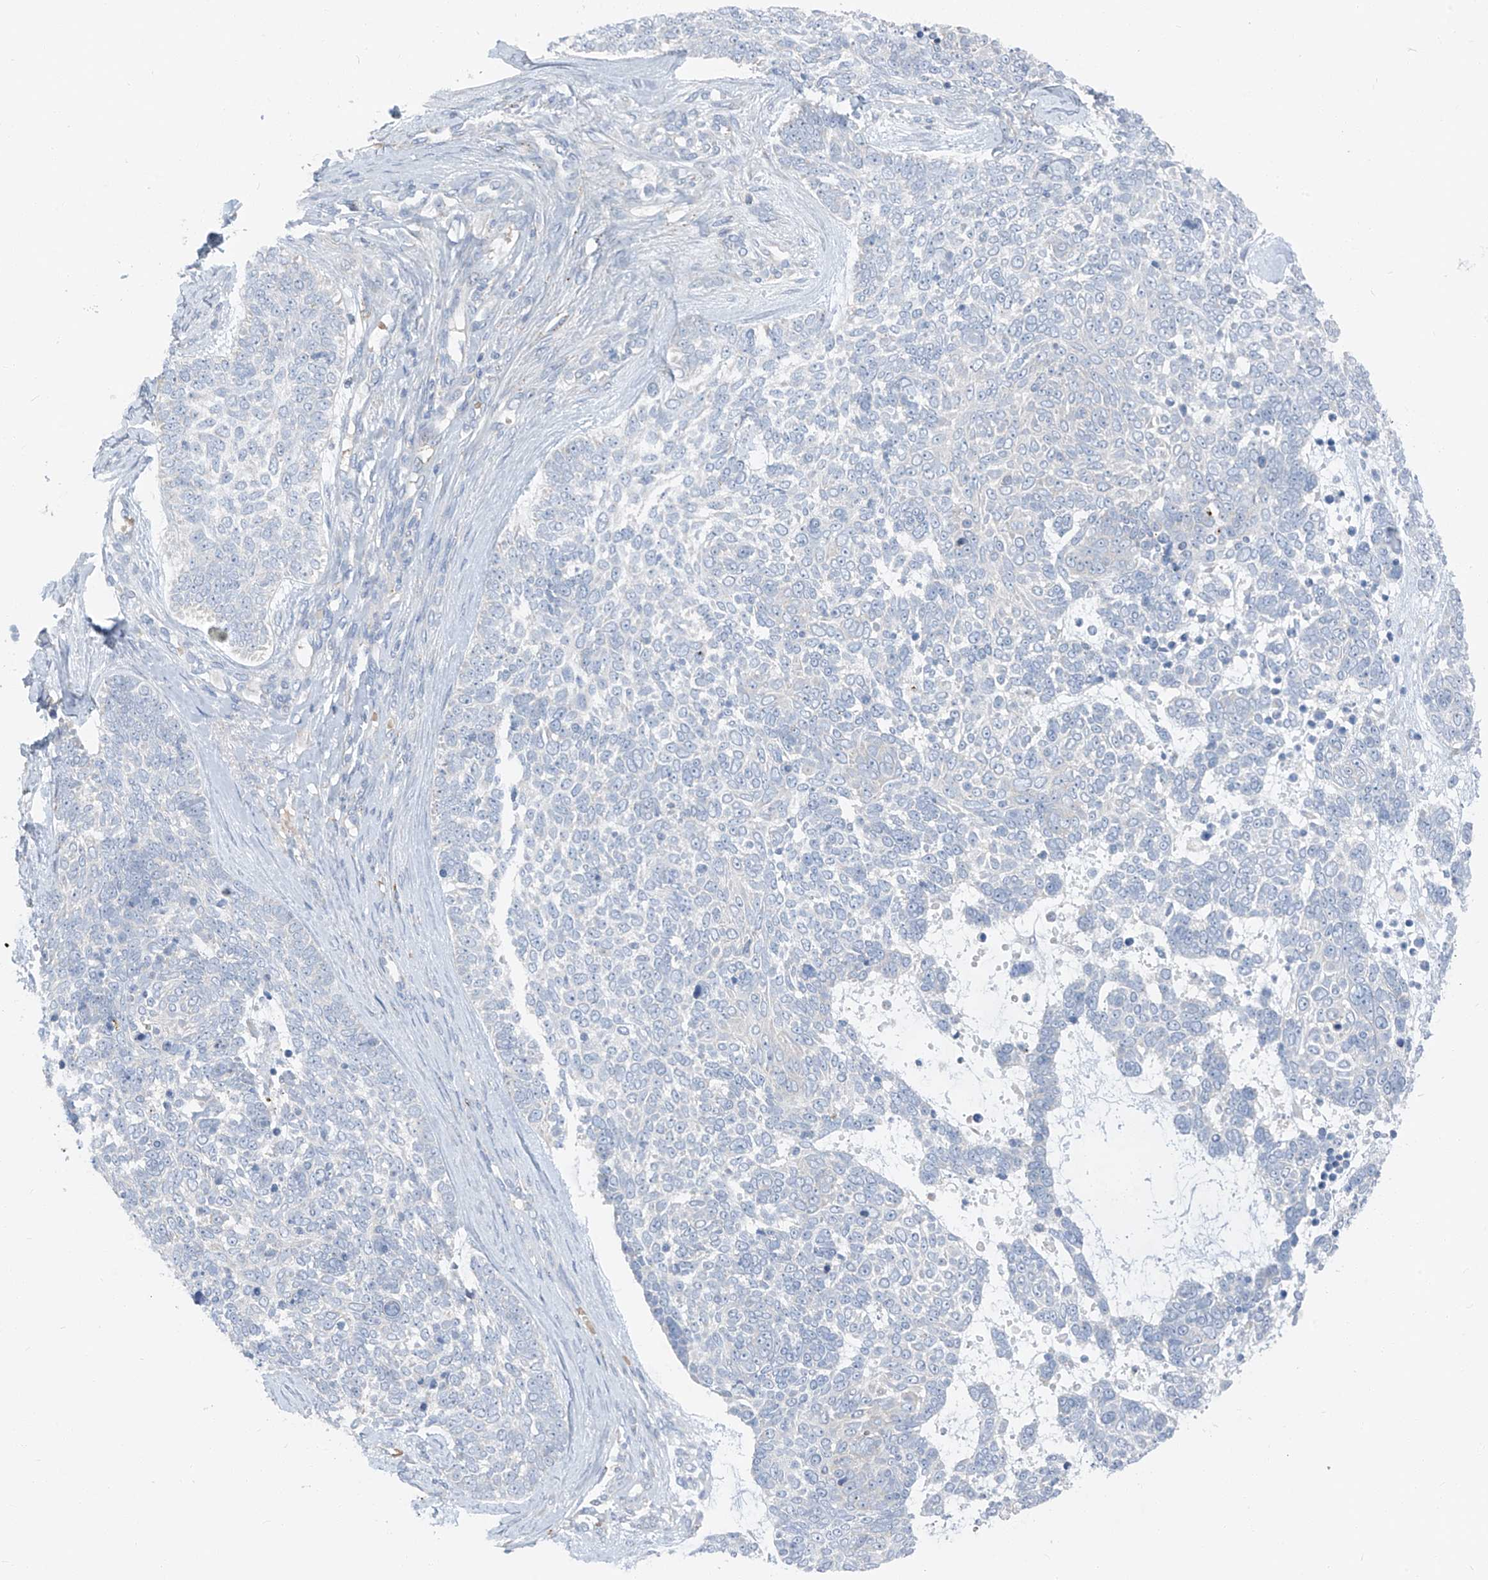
{"staining": {"intensity": "negative", "quantity": "none", "location": "none"}, "tissue": "skin cancer", "cell_type": "Tumor cells", "image_type": "cancer", "snomed": [{"axis": "morphology", "description": "Basal cell carcinoma"}, {"axis": "topography", "description": "Skin"}], "caption": "The immunohistochemistry (IHC) photomicrograph has no significant positivity in tumor cells of skin basal cell carcinoma tissue. The staining was performed using DAB to visualize the protein expression in brown, while the nuclei were stained in blue with hematoxylin (Magnification: 20x).", "gene": "CHMP2B", "patient": {"sex": "female", "age": 81}}